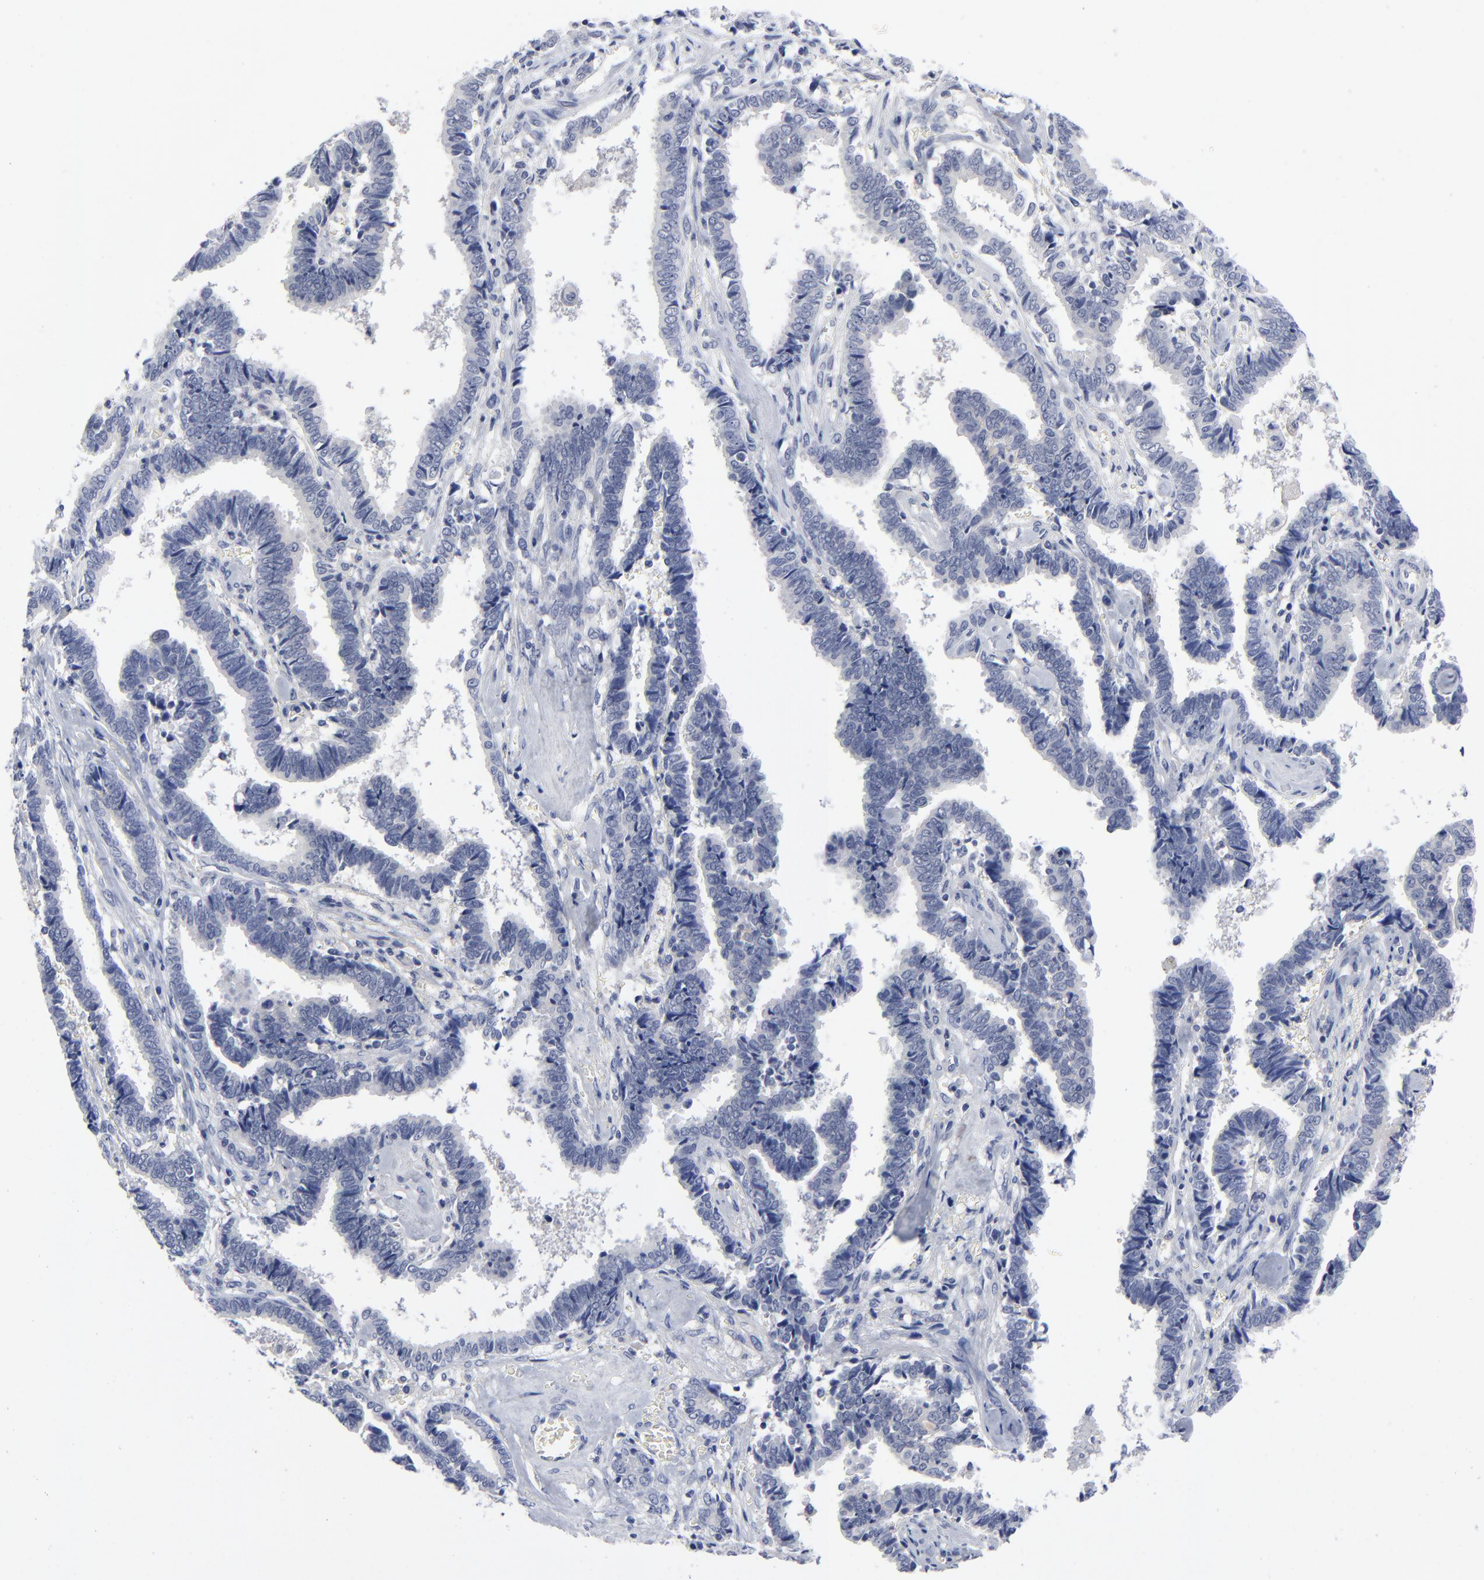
{"staining": {"intensity": "negative", "quantity": "none", "location": "none"}, "tissue": "liver cancer", "cell_type": "Tumor cells", "image_type": "cancer", "snomed": [{"axis": "morphology", "description": "Cholangiocarcinoma"}, {"axis": "topography", "description": "Liver"}], "caption": "The photomicrograph exhibits no staining of tumor cells in cholangiocarcinoma (liver).", "gene": "CLEC4G", "patient": {"sex": "male", "age": 57}}